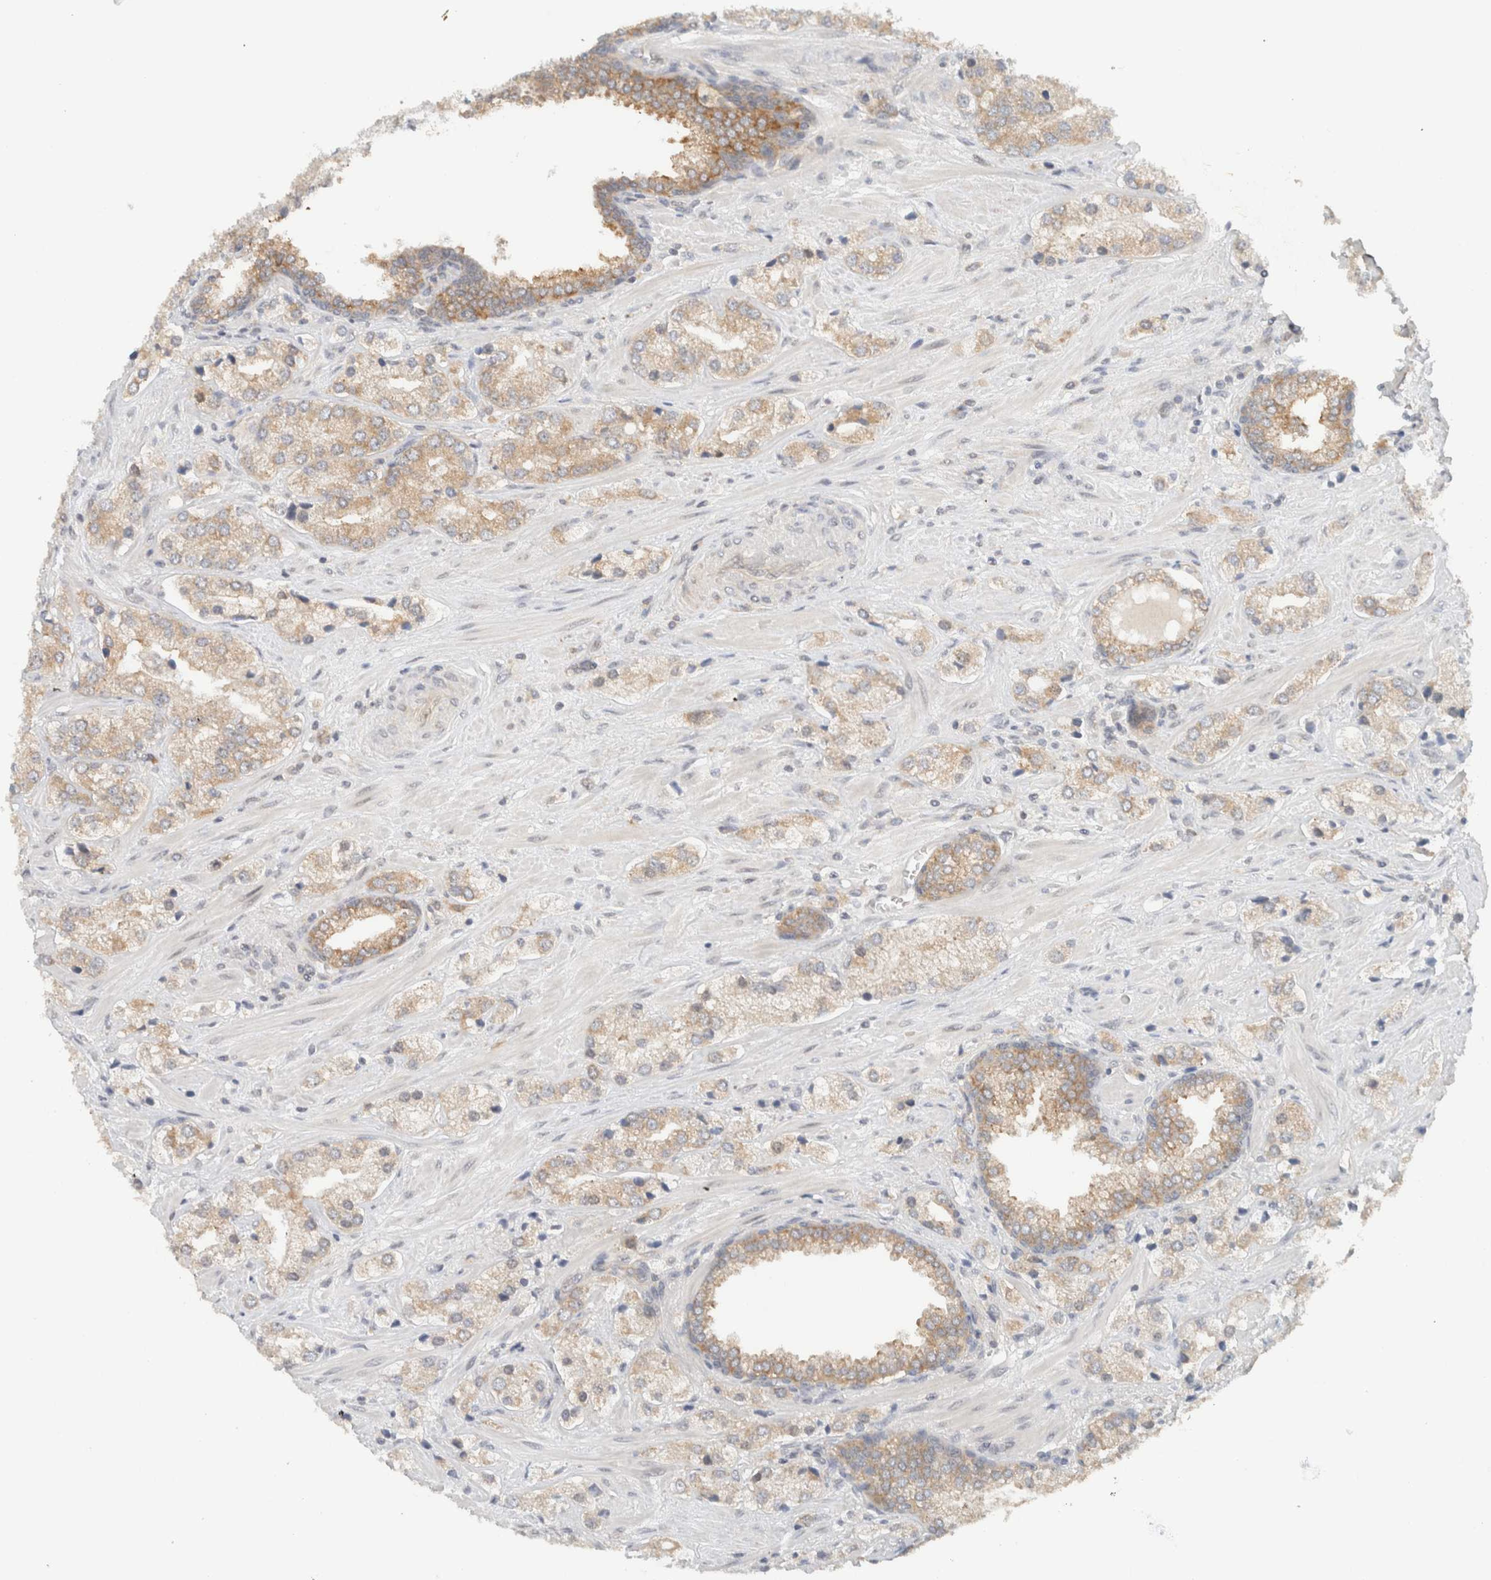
{"staining": {"intensity": "moderate", "quantity": ">75%", "location": "cytoplasmic/membranous"}, "tissue": "prostate cancer", "cell_type": "Tumor cells", "image_type": "cancer", "snomed": [{"axis": "morphology", "description": "Adenocarcinoma, High grade"}, {"axis": "topography", "description": "Prostate"}], "caption": "Adenocarcinoma (high-grade) (prostate) was stained to show a protein in brown. There is medium levels of moderate cytoplasmic/membranous positivity in about >75% of tumor cells.", "gene": "ARFGEF2", "patient": {"sex": "male", "age": 66}}